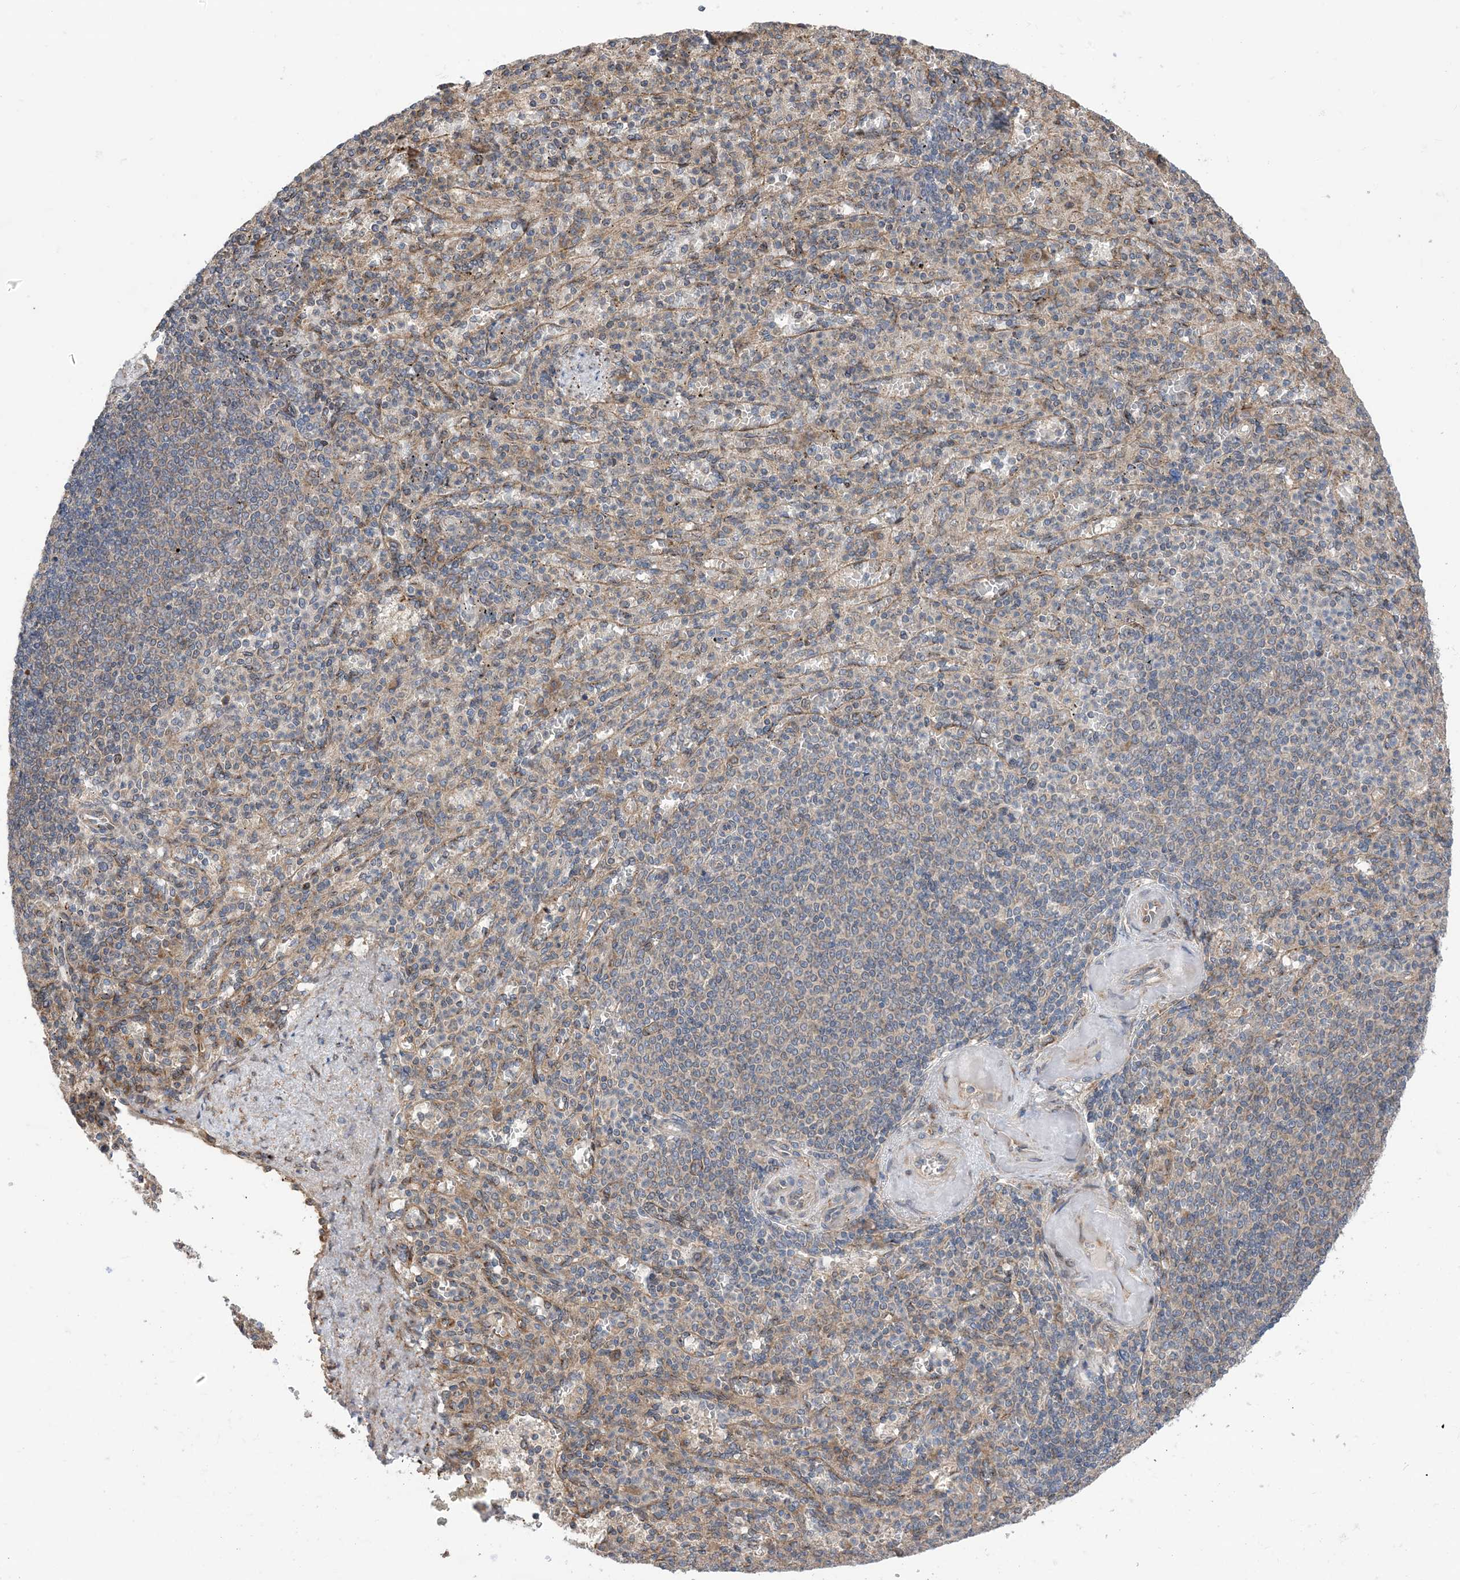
{"staining": {"intensity": "weak", "quantity": "<25%", "location": "cytoplasmic/membranous"}, "tissue": "spleen", "cell_type": "Cells in red pulp", "image_type": "normal", "snomed": [{"axis": "morphology", "description": "Normal tissue, NOS"}, {"axis": "topography", "description": "Spleen"}], "caption": "Spleen was stained to show a protein in brown. There is no significant expression in cells in red pulp. (Stains: DAB (3,3'-diaminobenzidine) immunohistochemistry with hematoxylin counter stain, Microscopy: brightfield microscopy at high magnification).", "gene": "CLEC16A", "patient": {"sex": "female", "age": 74}}